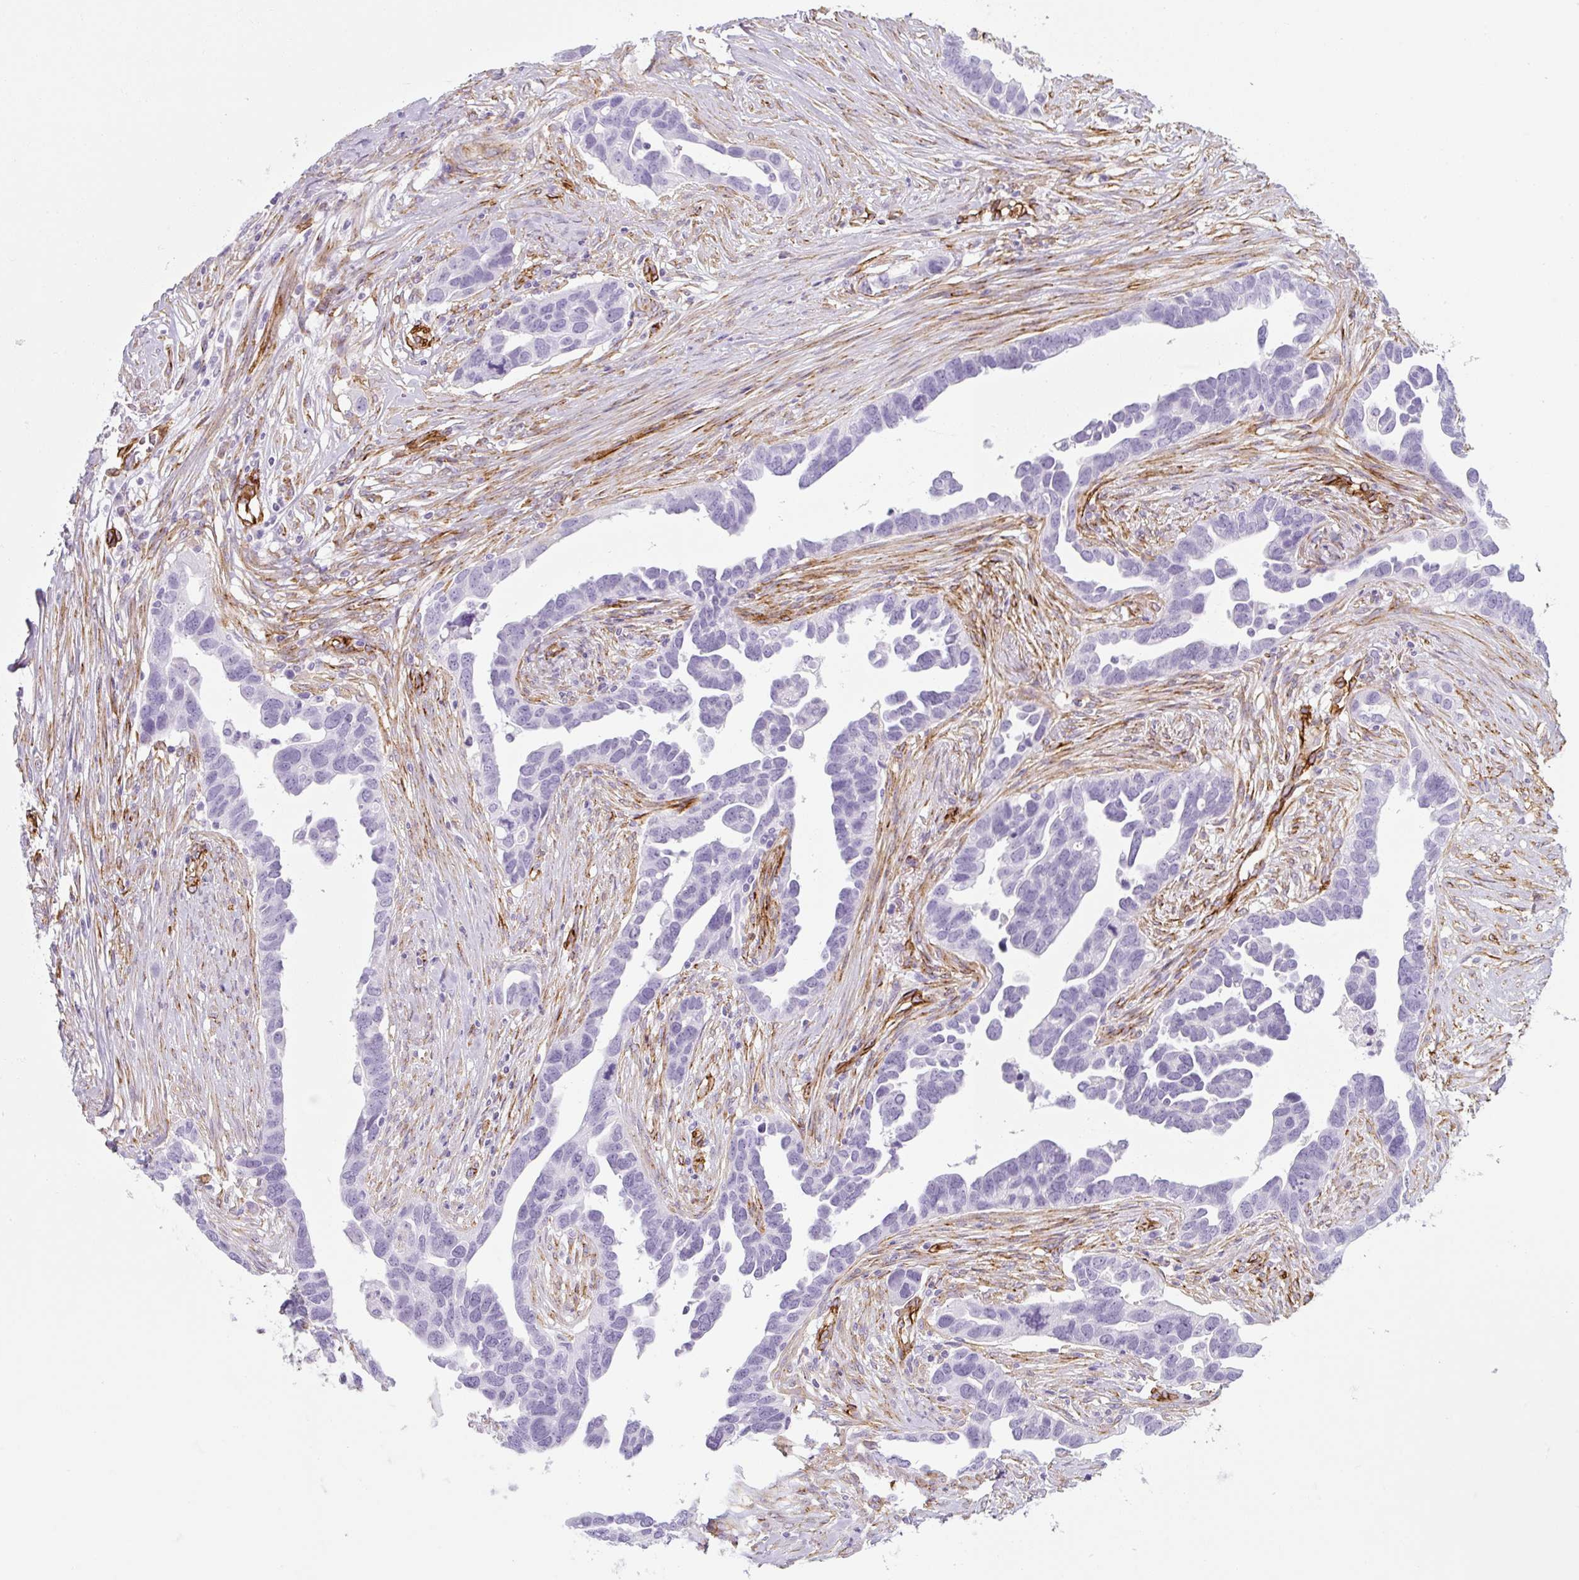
{"staining": {"intensity": "negative", "quantity": "none", "location": "none"}, "tissue": "ovarian cancer", "cell_type": "Tumor cells", "image_type": "cancer", "snomed": [{"axis": "morphology", "description": "Cystadenocarcinoma, serous, NOS"}, {"axis": "topography", "description": "Ovary"}], "caption": "Protein analysis of ovarian serous cystadenocarcinoma reveals no significant expression in tumor cells. Brightfield microscopy of IHC stained with DAB (3,3'-diaminobenzidine) (brown) and hematoxylin (blue), captured at high magnification.", "gene": "CAVIN3", "patient": {"sex": "female", "age": 54}}